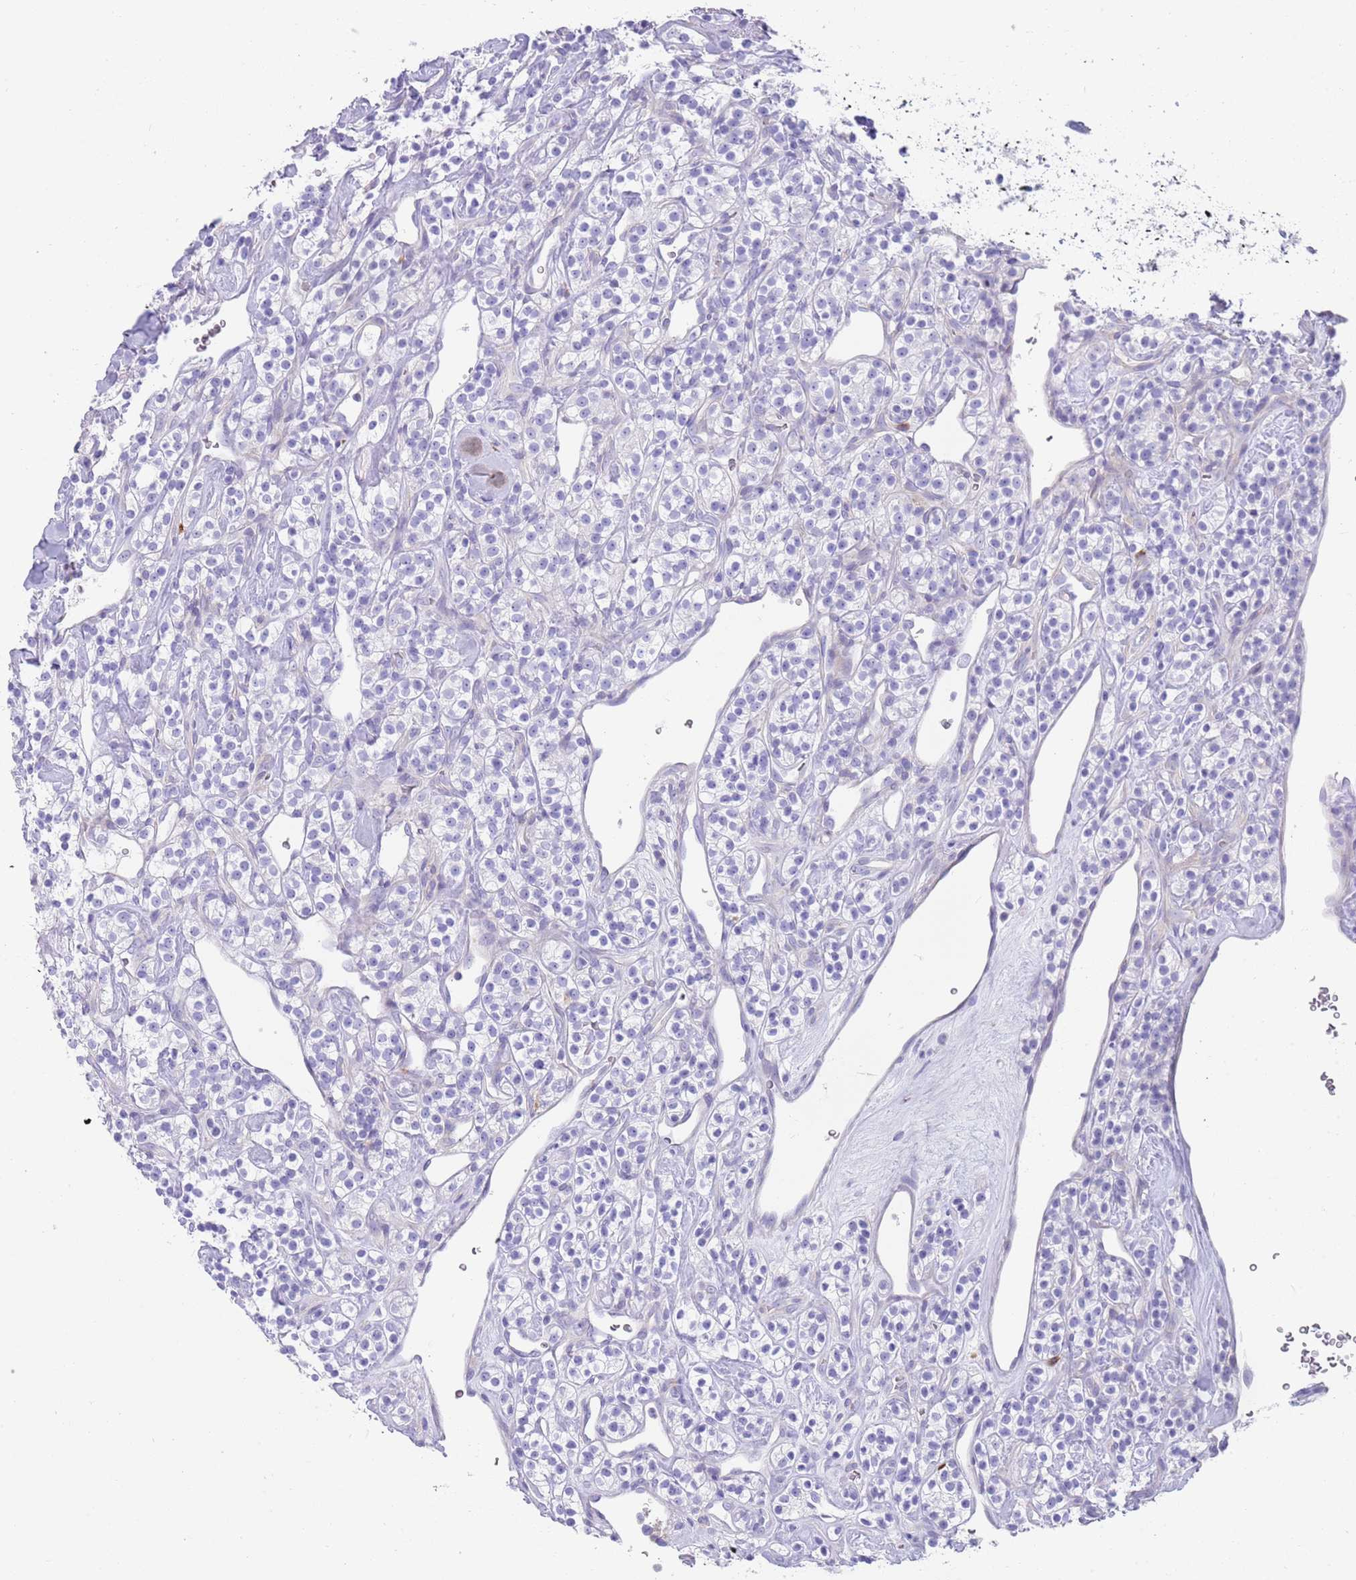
{"staining": {"intensity": "negative", "quantity": "none", "location": "none"}, "tissue": "renal cancer", "cell_type": "Tumor cells", "image_type": "cancer", "snomed": [{"axis": "morphology", "description": "Adenocarcinoma, NOS"}, {"axis": "topography", "description": "Kidney"}], "caption": "The image exhibits no staining of tumor cells in renal cancer.", "gene": "CPXM2", "patient": {"sex": "male", "age": 77}}